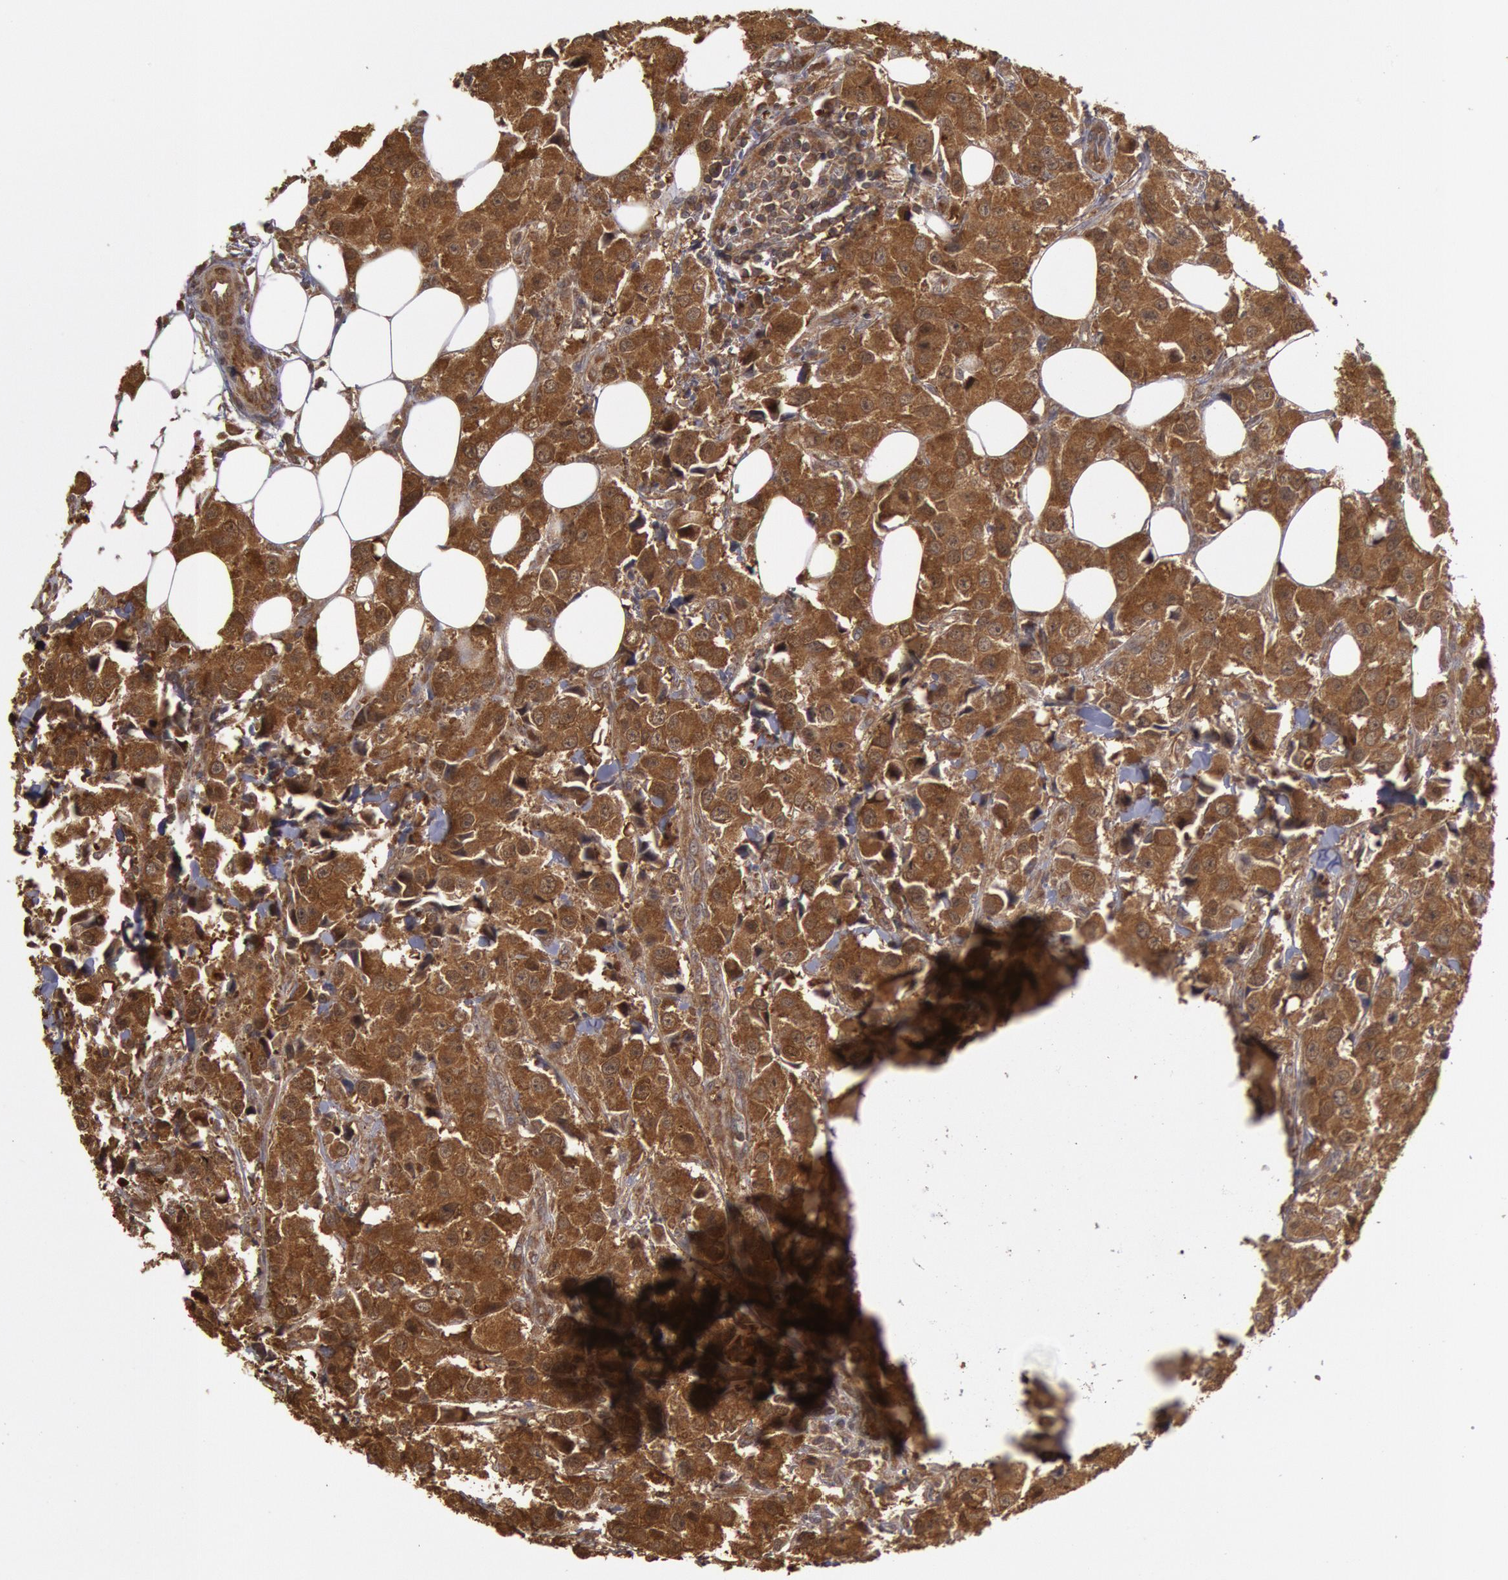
{"staining": {"intensity": "strong", "quantity": ">75%", "location": "cytoplasmic/membranous"}, "tissue": "breast cancer", "cell_type": "Tumor cells", "image_type": "cancer", "snomed": [{"axis": "morphology", "description": "Duct carcinoma"}, {"axis": "topography", "description": "Breast"}], "caption": "DAB (3,3'-diaminobenzidine) immunohistochemical staining of breast cancer (invasive ductal carcinoma) reveals strong cytoplasmic/membranous protein expression in about >75% of tumor cells.", "gene": "USP14", "patient": {"sex": "female", "age": 58}}